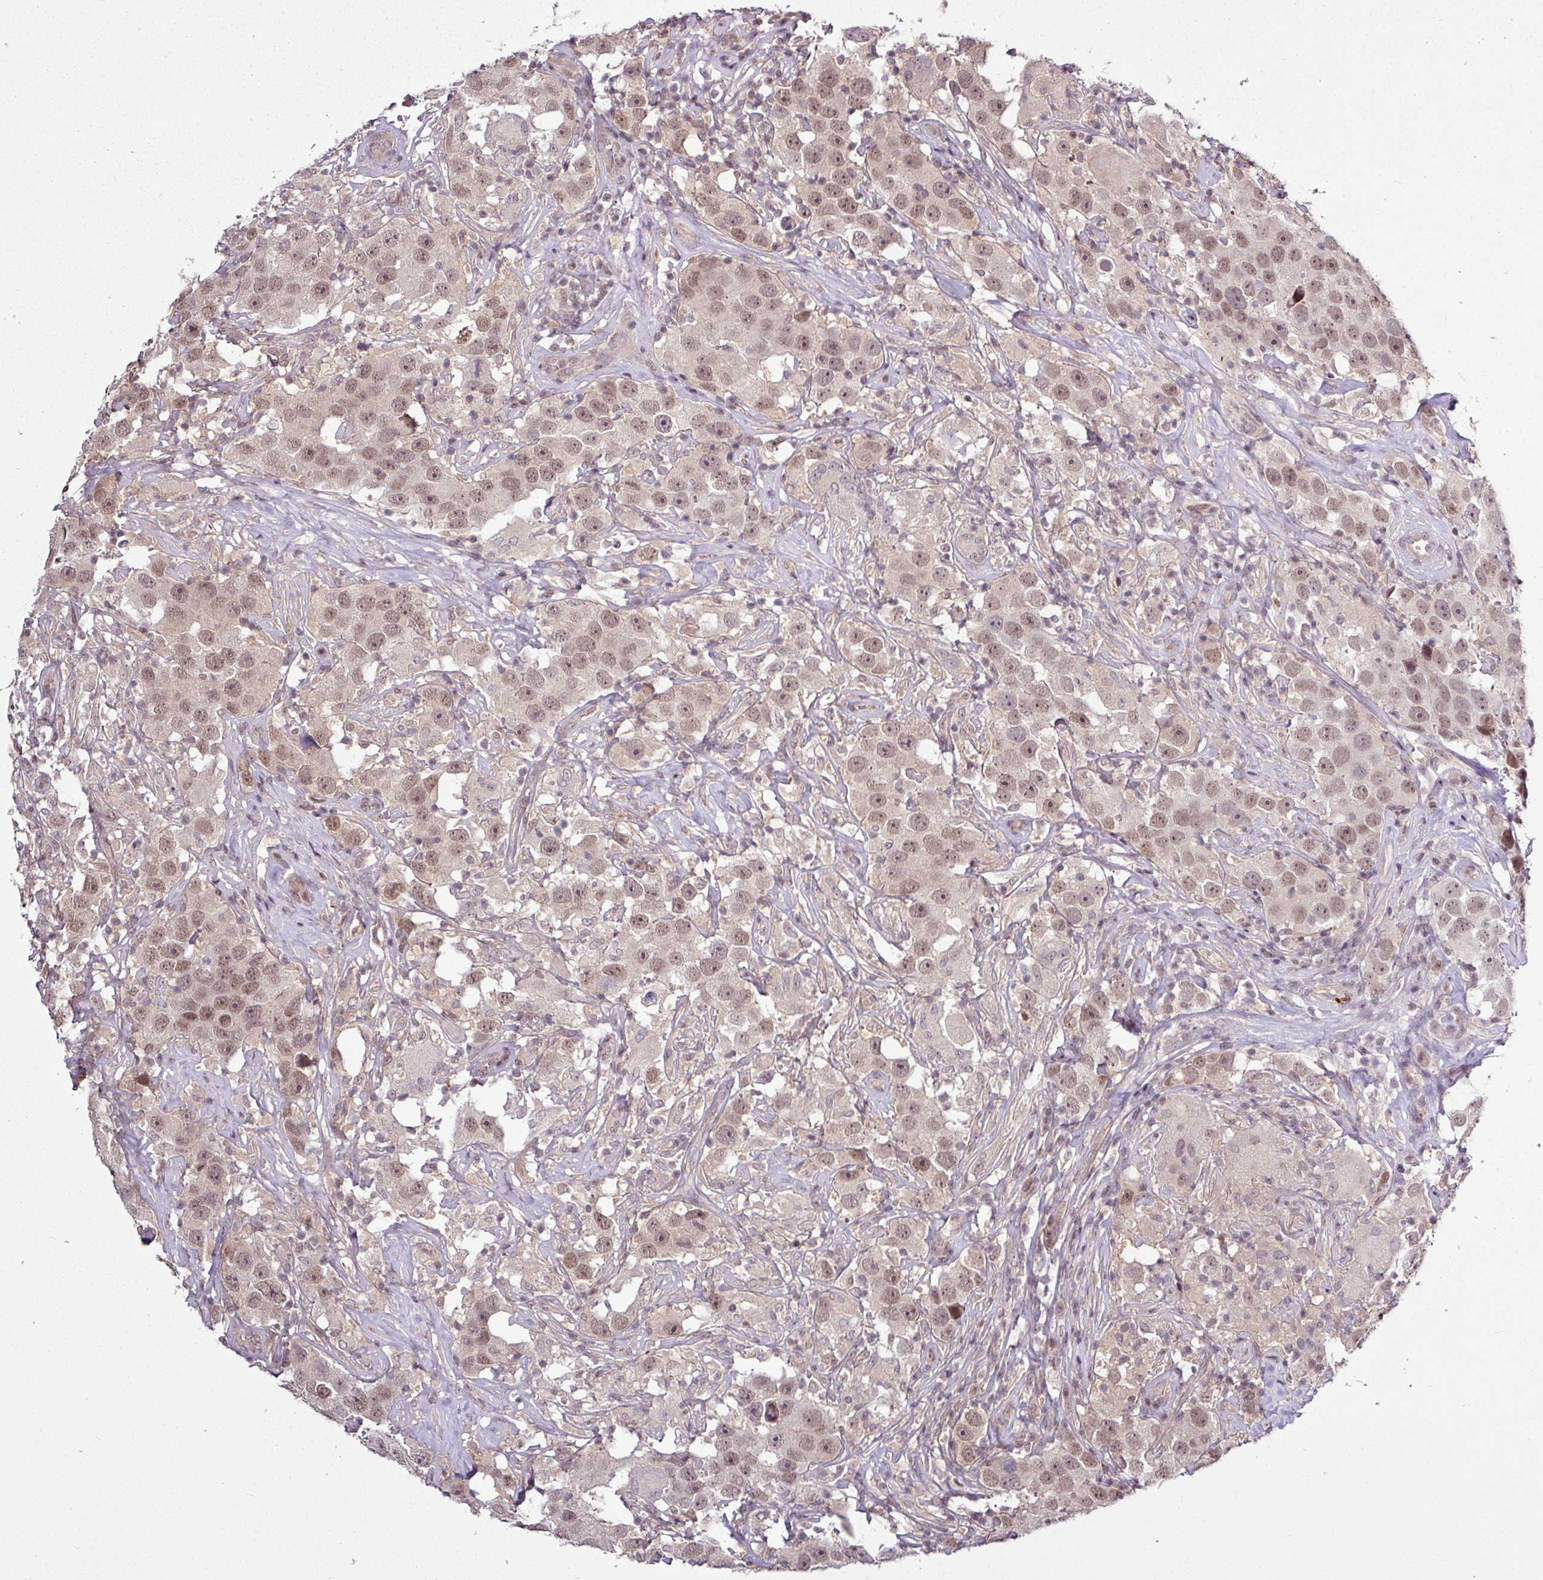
{"staining": {"intensity": "moderate", "quantity": ">75%", "location": "nuclear"}, "tissue": "testis cancer", "cell_type": "Tumor cells", "image_type": "cancer", "snomed": [{"axis": "morphology", "description": "Seminoma, NOS"}, {"axis": "topography", "description": "Testis"}], "caption": "This photomicrograph exhibits immunohistochemistry staining of testis seminoma, with medium moderate nuclear positivity in about >75% of tumor cells.", "gene": "ITPKC", "patient": {"sex": "male", "age": 49}}